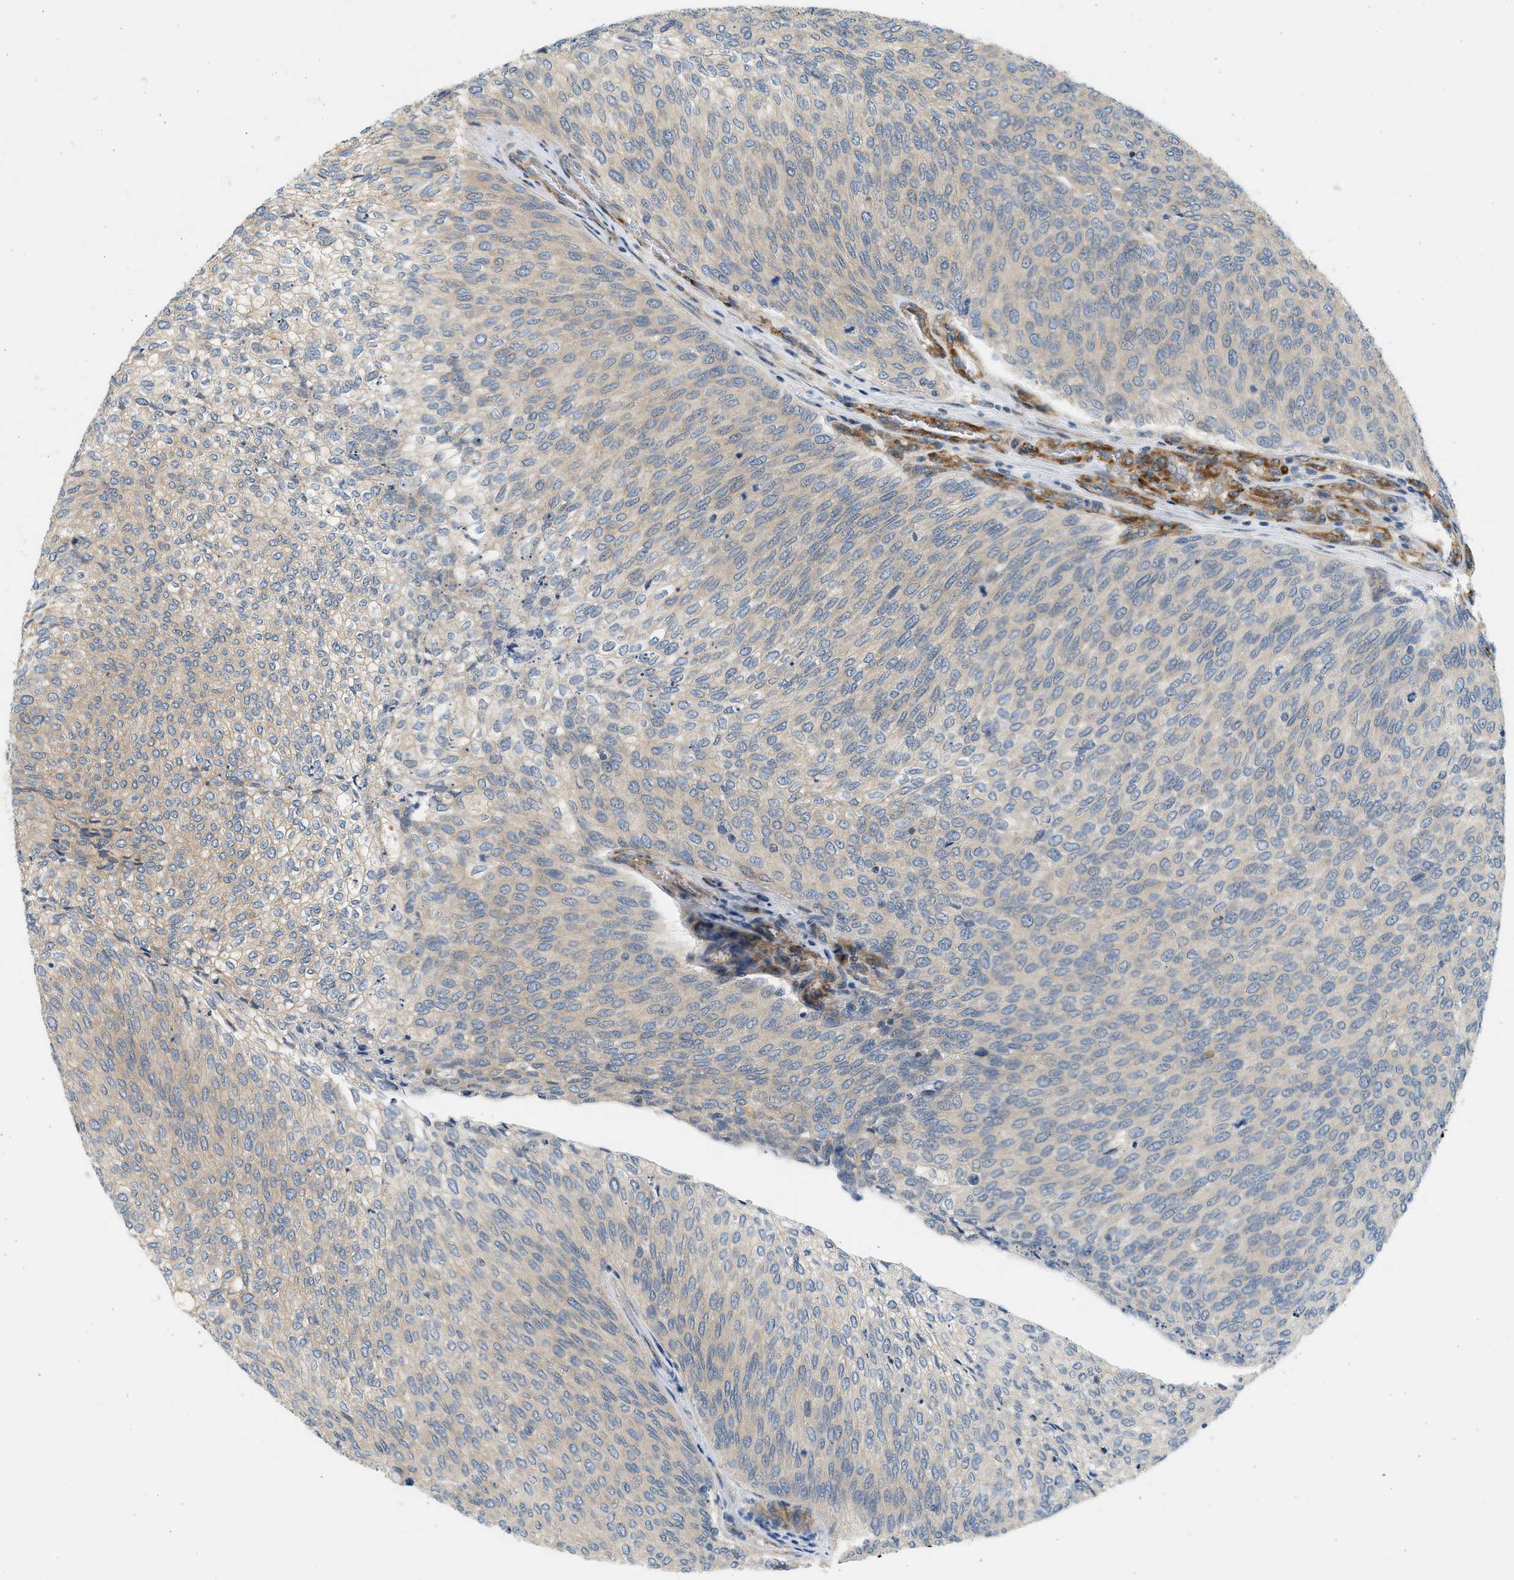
{"staining": {"intensity": "weak", "quantity": "<25%", "location": "cytoplasmic/membranous"}, "tissue": "urothelial cancer", "cell_type": "Tumor cells", "image_type": "cancer", "snomed": [{"axis": "morphology", "description": "Urothelial carcinoma, Low grade"}, {"axis": "topography", "description": "Urinary bladder"}], "caption": "The IHC histopathology image has no significant positivity in tumor cells of urothelial cancer tissue.", "gene": "KDELR2", "patient": {"sex": "female", "age": 79}}